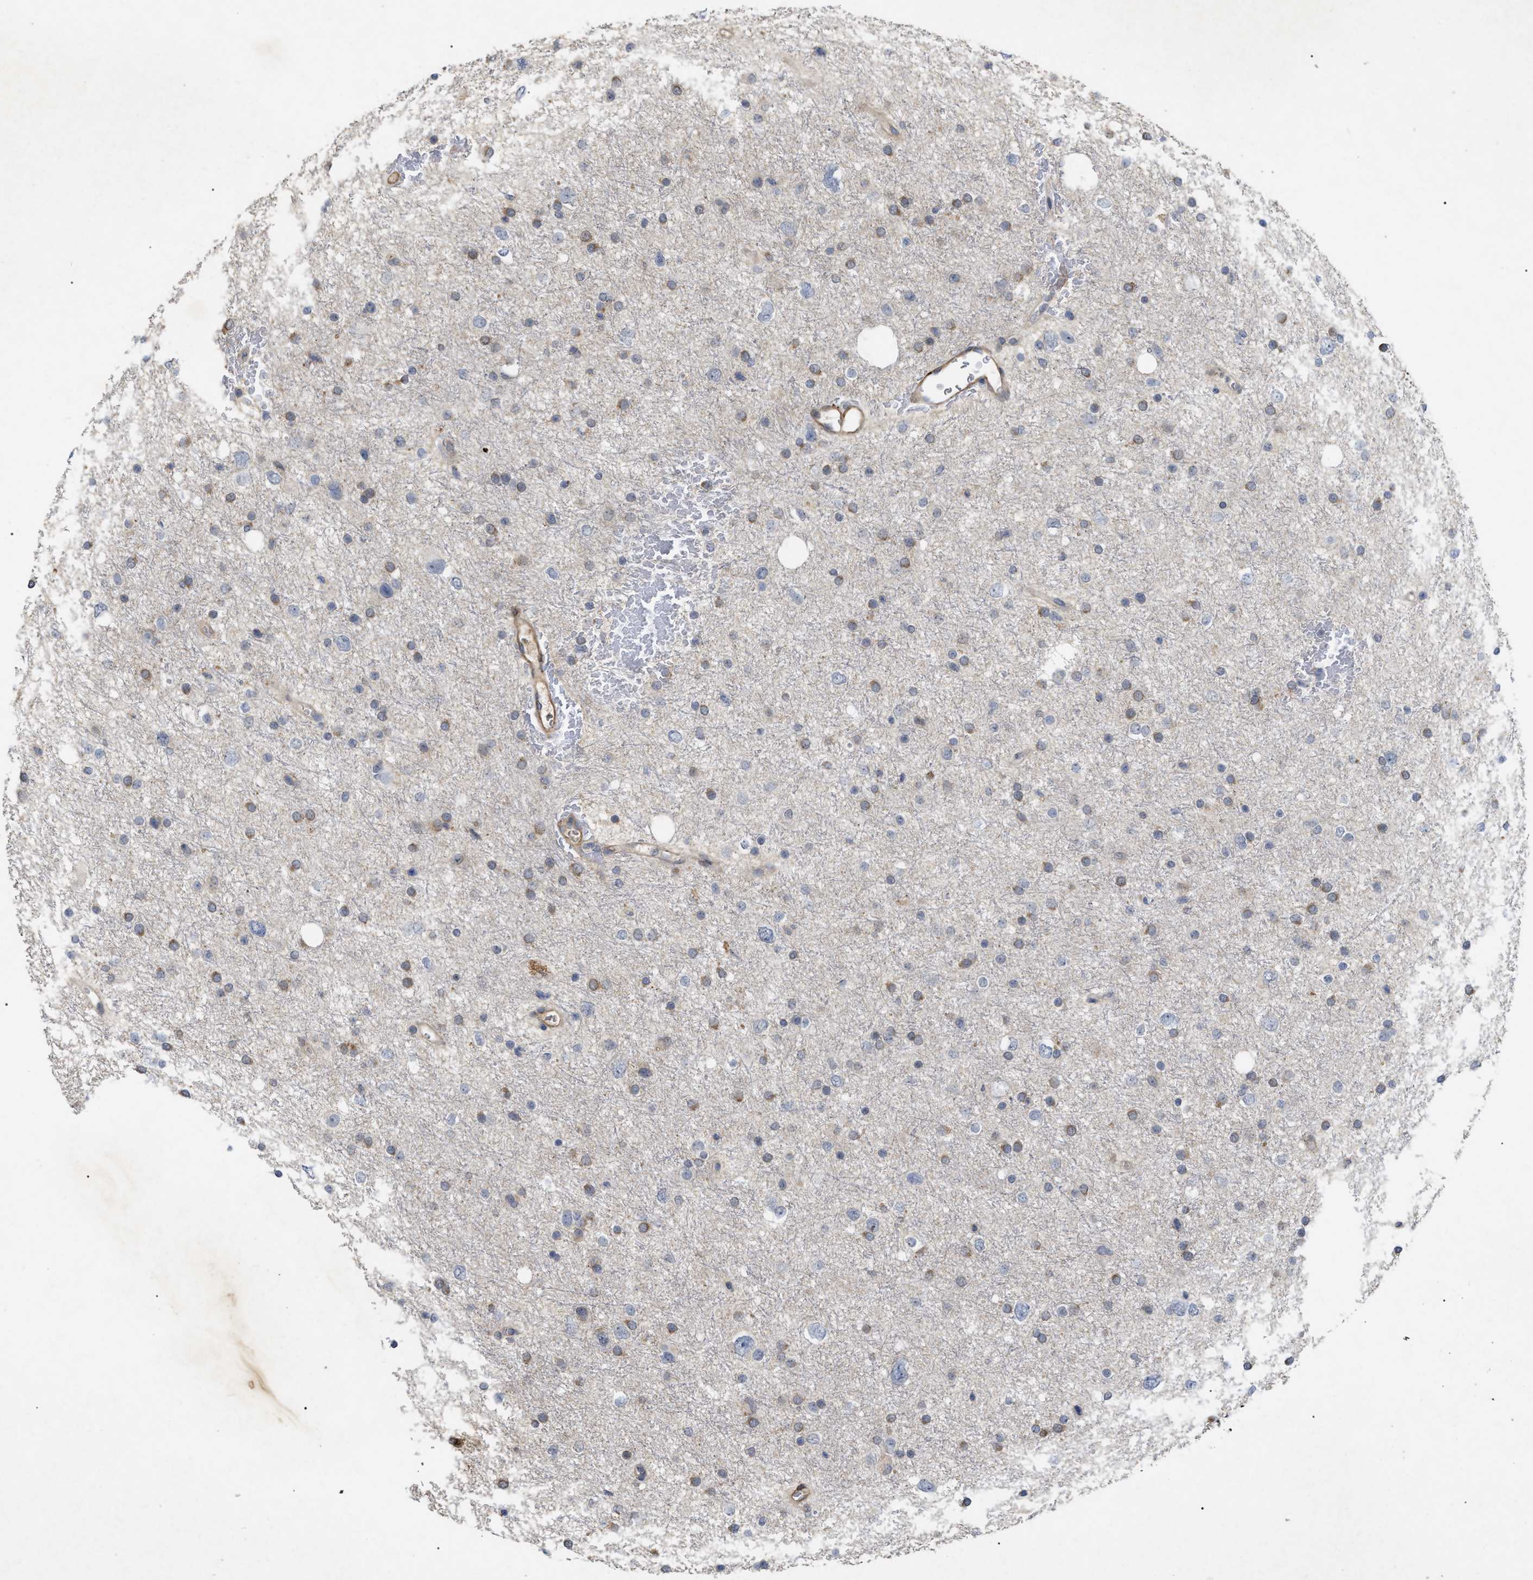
{"staining": {"intensity": "moderate", "quantity": "<25%", "location": "cytoplasmic/membranous"}, "tissue": "glioma", "cell_type": "Tumor cells", "image_type": "cancer", "snomed": [{"axis": "morphology", "description": "Glioma, malignant, Low grade"}, {"axis": "topography", "description": "Brain"}], "caption": "Immunohistochemistry (IHC) histopathology image of human glioma stained for a protein (brown), which reveals low levels of moderate cytoplasmic/membranous staining in approximately <25% of tumor cells.", "gene": "ST6GALNAC6", "patient": {"sex": "female", "age": 37}}